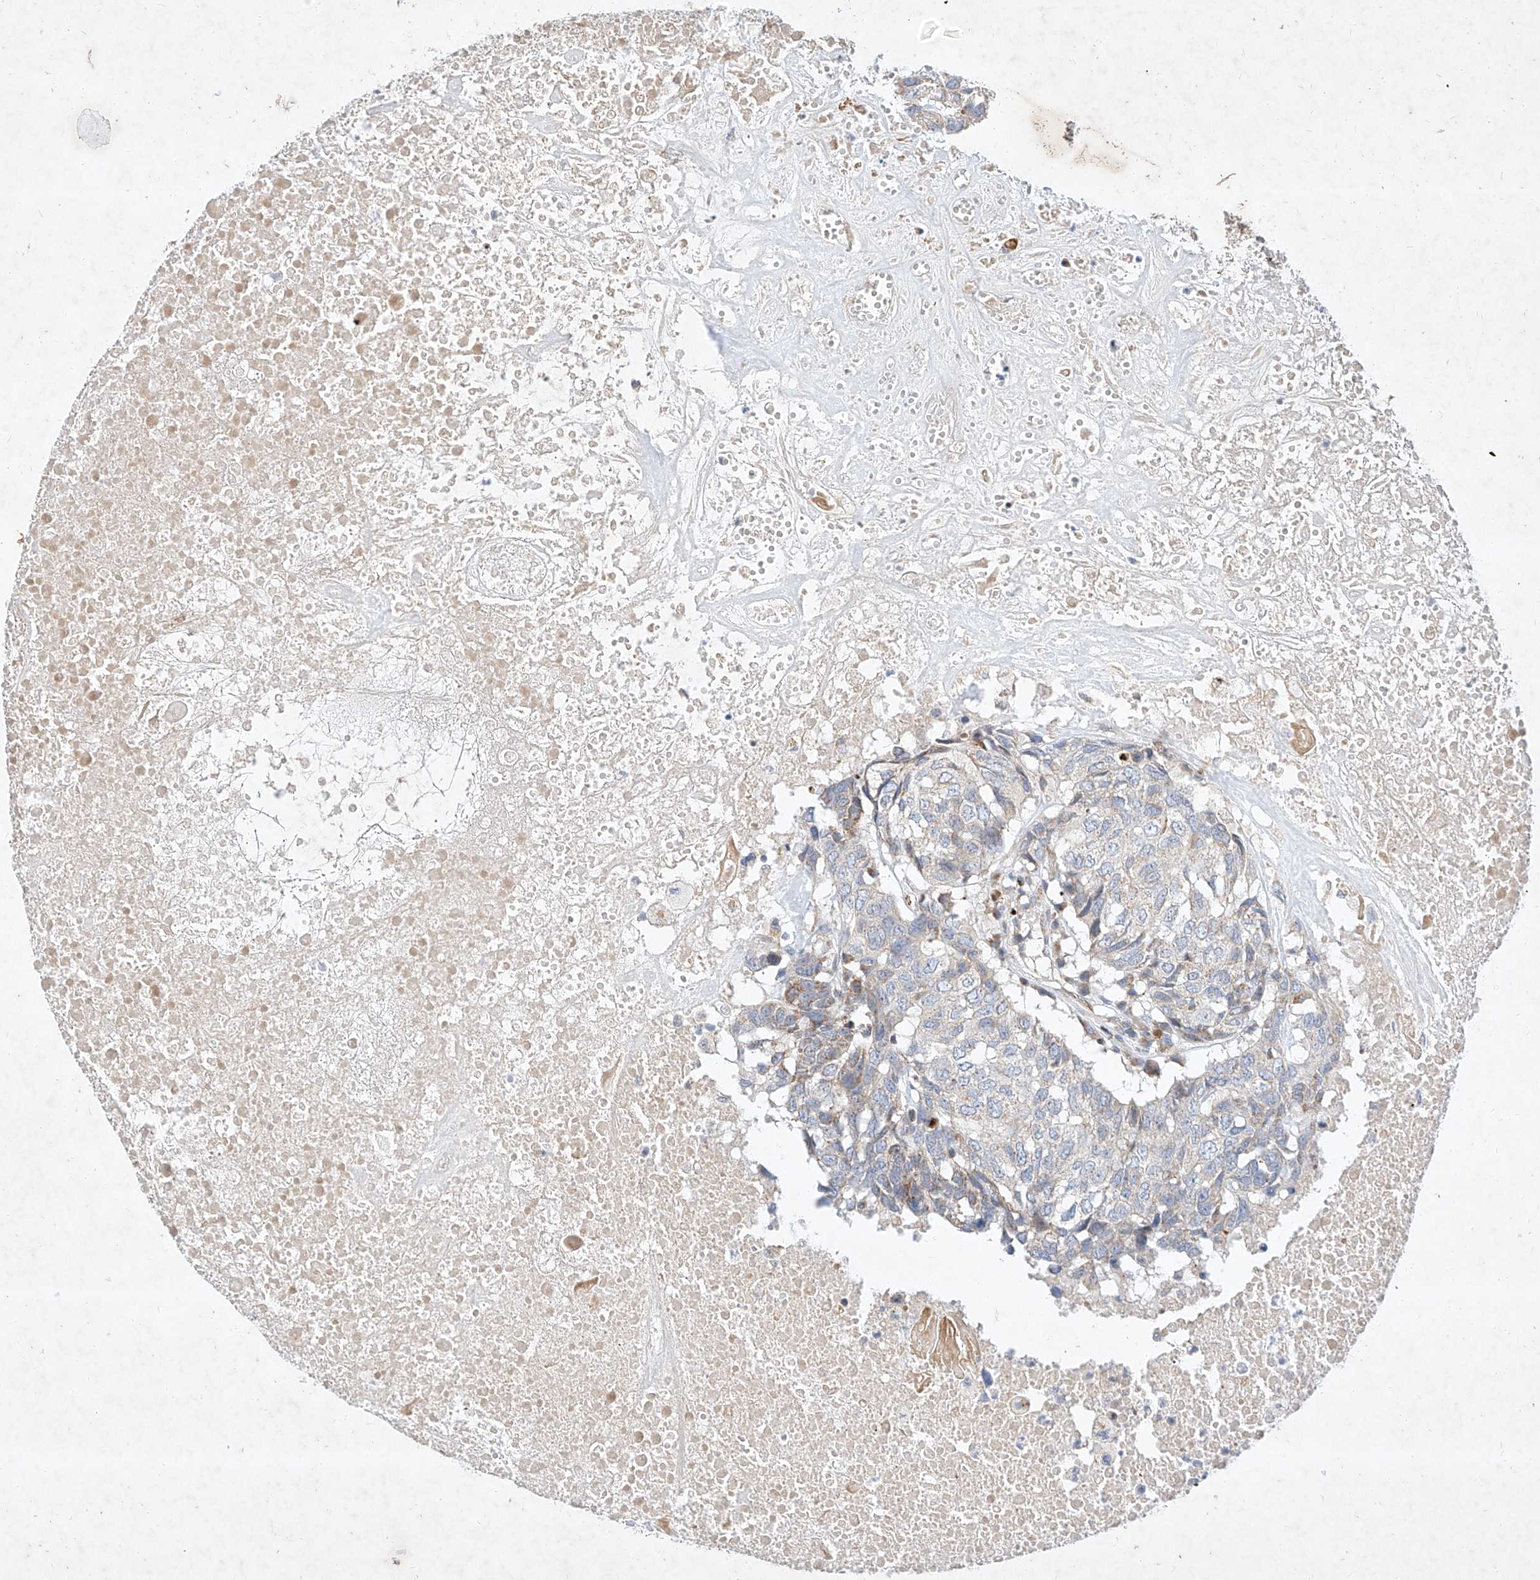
{"staining": {"intensity": "weak", "quantity": "<25%", "location": "cytoplasmic/membranous"}, "tissue": "head and neck cancer", "cell_type": "Tumor cells", "image_type": "cancer", "snomed": [{"axis": "morphology", "description": "Squamous cell carcinoma, NOS"}, {"axis": "topography", "description": "Head-Neck"}], "caption": "Tumor cells show no significant protein staining in head and neck cancer (squamous cell carcinoma). (DAB (3,3'-diaminobenzidine) immunohistochemistry (IHC) visualized using brightfield microscopy, high magnification).", "gene": "OSGEPL1", "patient": {"sex": "male", "age": 66}}